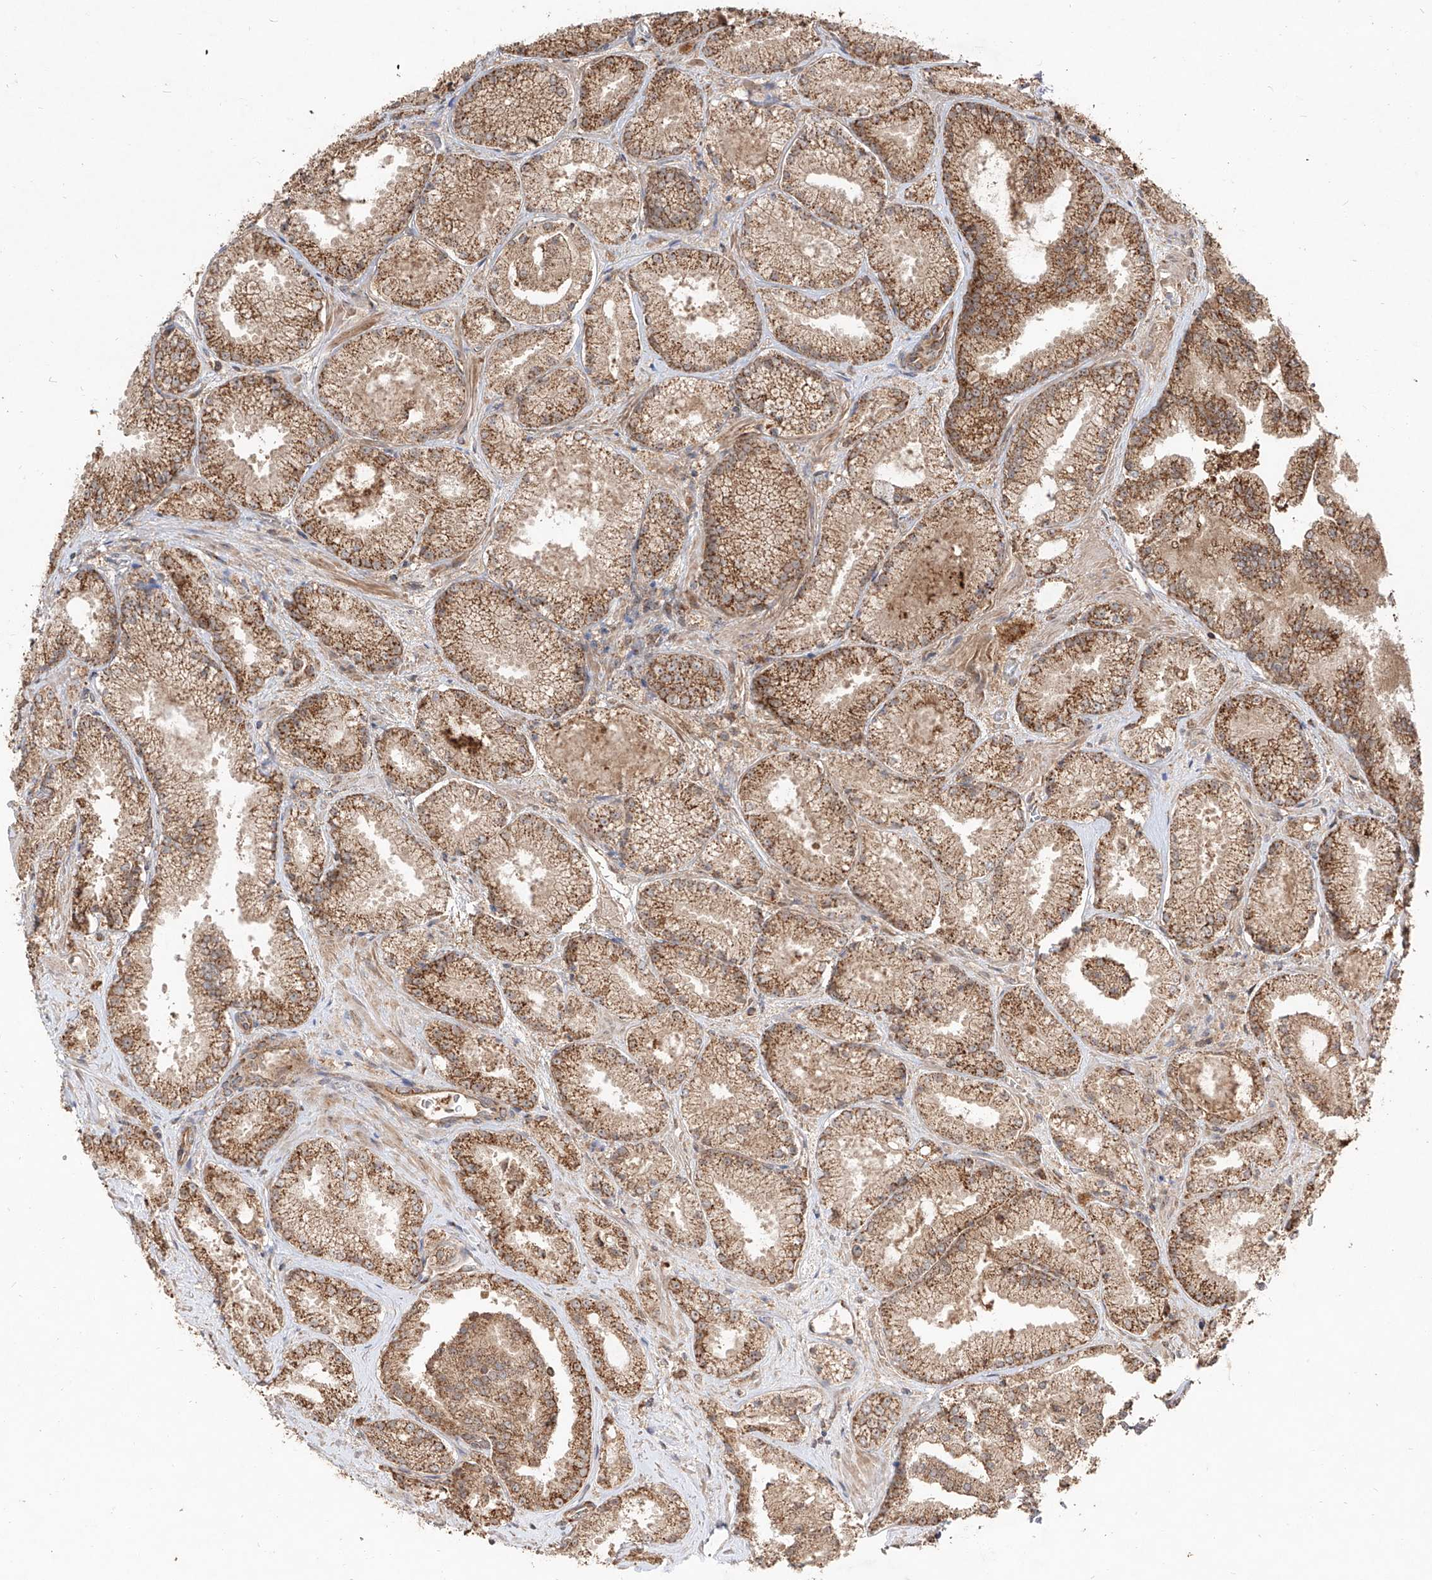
{"staining": {"intensity": "moderate", "quantity": ">75%", "location": "cytoplasmic/membranous"}, "tissue": "prostate cancer", "cell_type": "Tumor cells", "image_type": "cancer", "snomed": [{"axis": "morphology", "description": "Adenocarcinoma, High grade"}, {"axis": "topography", "description": "Prostate"}], "caption": "Immunohistochemistry (IHC) (DAB) staining of prostate cancer (adenocarcinoma (high-grade)) demonstrates moderate cytoplasmic/membranous protein positivity in approximately >75% of tumor cells. (Stains: DAB (3,3'-diaminobenzidine) in brown, nuclei in blue, Microscopy: brightfield microscopy at high magnification).", "gene": "AIM2", "patient": {"sex": "male", "age": 73}}